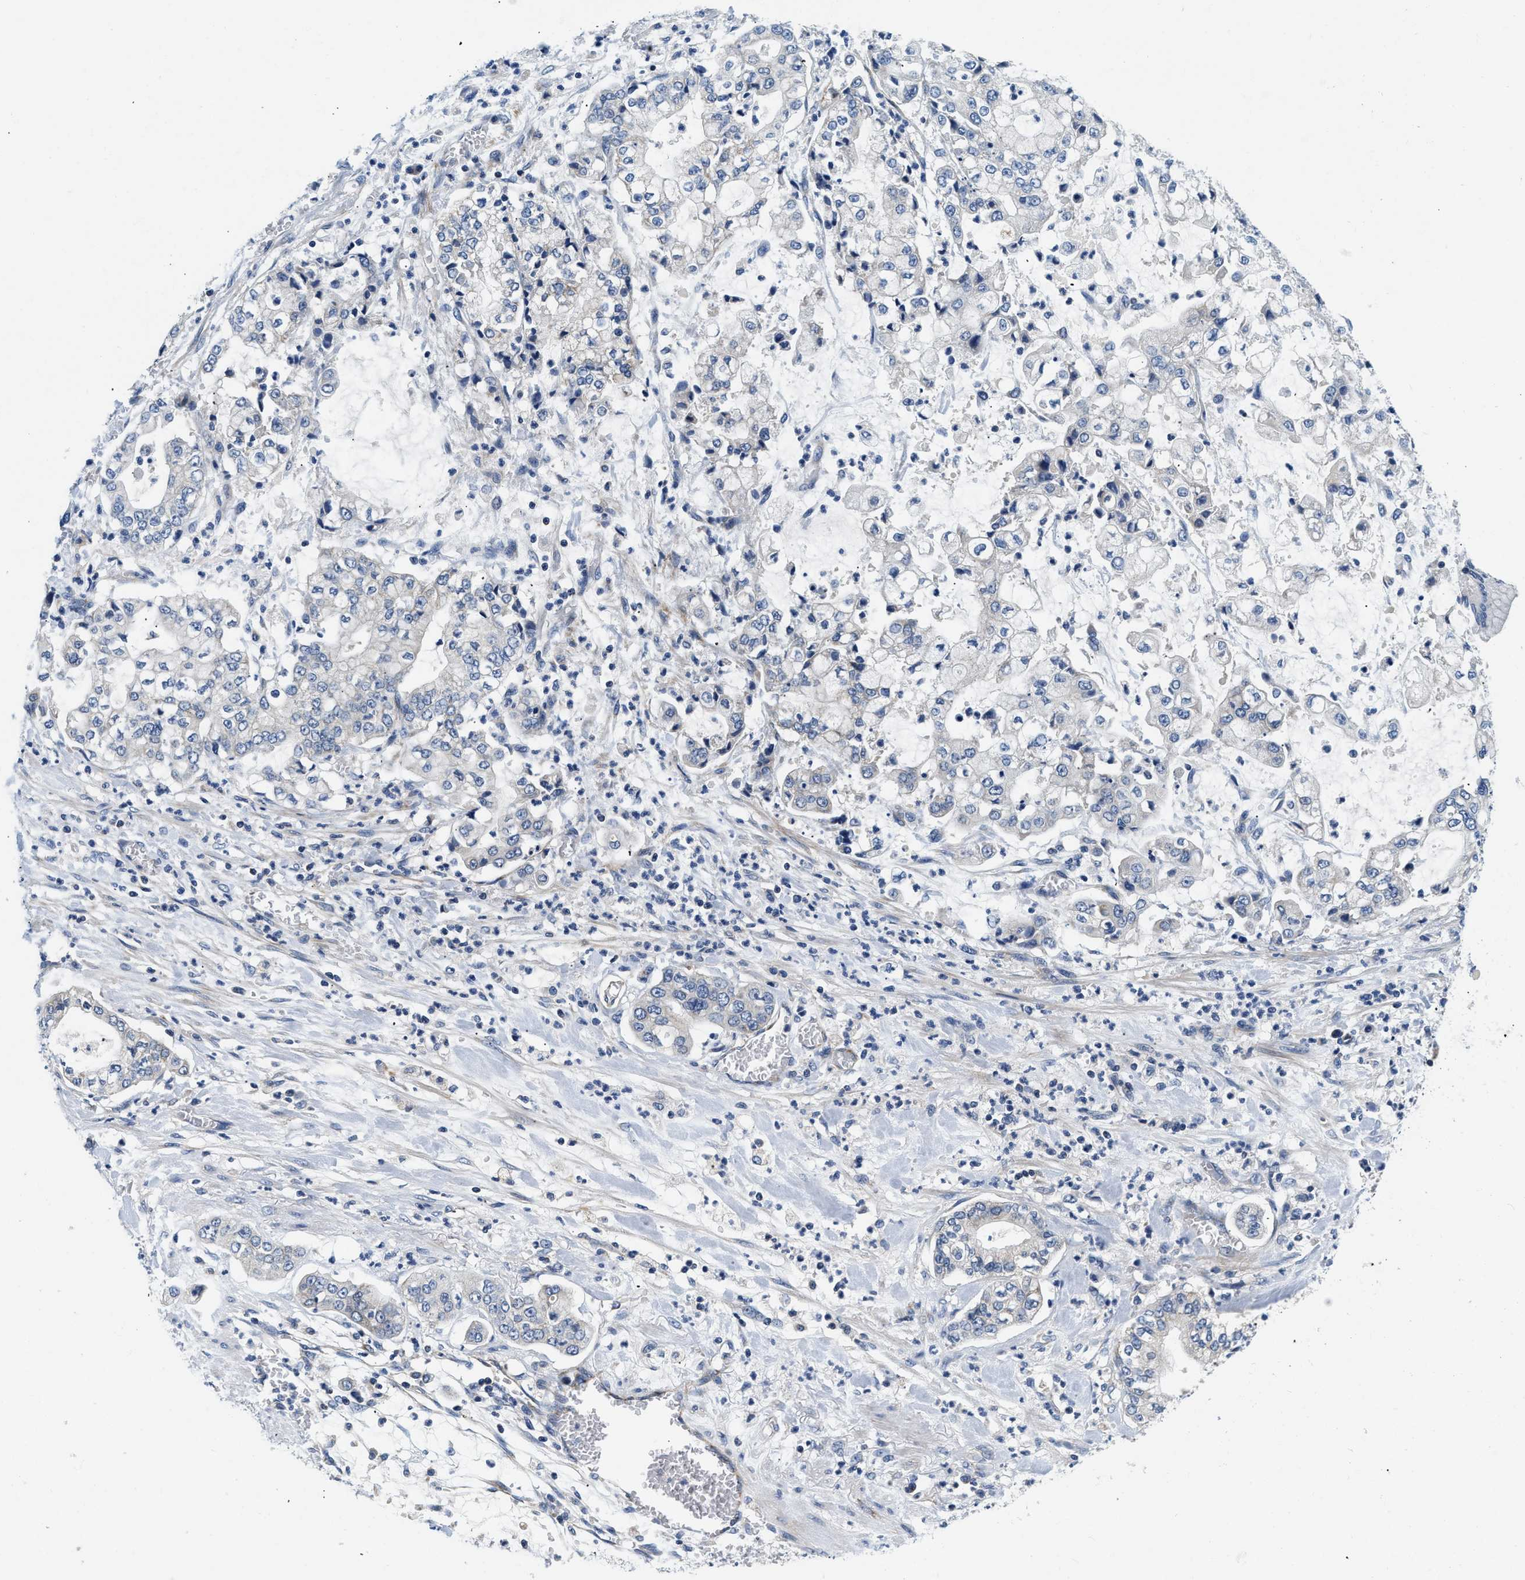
{"staining": {"intensity": "negative", "quantity": "none", "location": "none"}, "tissue": "stomach cancer", "cell_type": "Tumor cells", "image_type": "cancer", "snomed": [{"axis": "morphology", "description": "Adenocarcinoma, NOS"}, {"axis": "topography", "description": "Stomach"}], "caption": "Immunohistochemistry histopathology image of neoplastic tissue: human stomach cancer (adenocarcinoma) stained with DAB (3,3'-diaminobenzidine) demonstrates no significant protein expression in tumor cells.", "gene": "PDP1", "patient": {"sex": "male", "age": 76}}